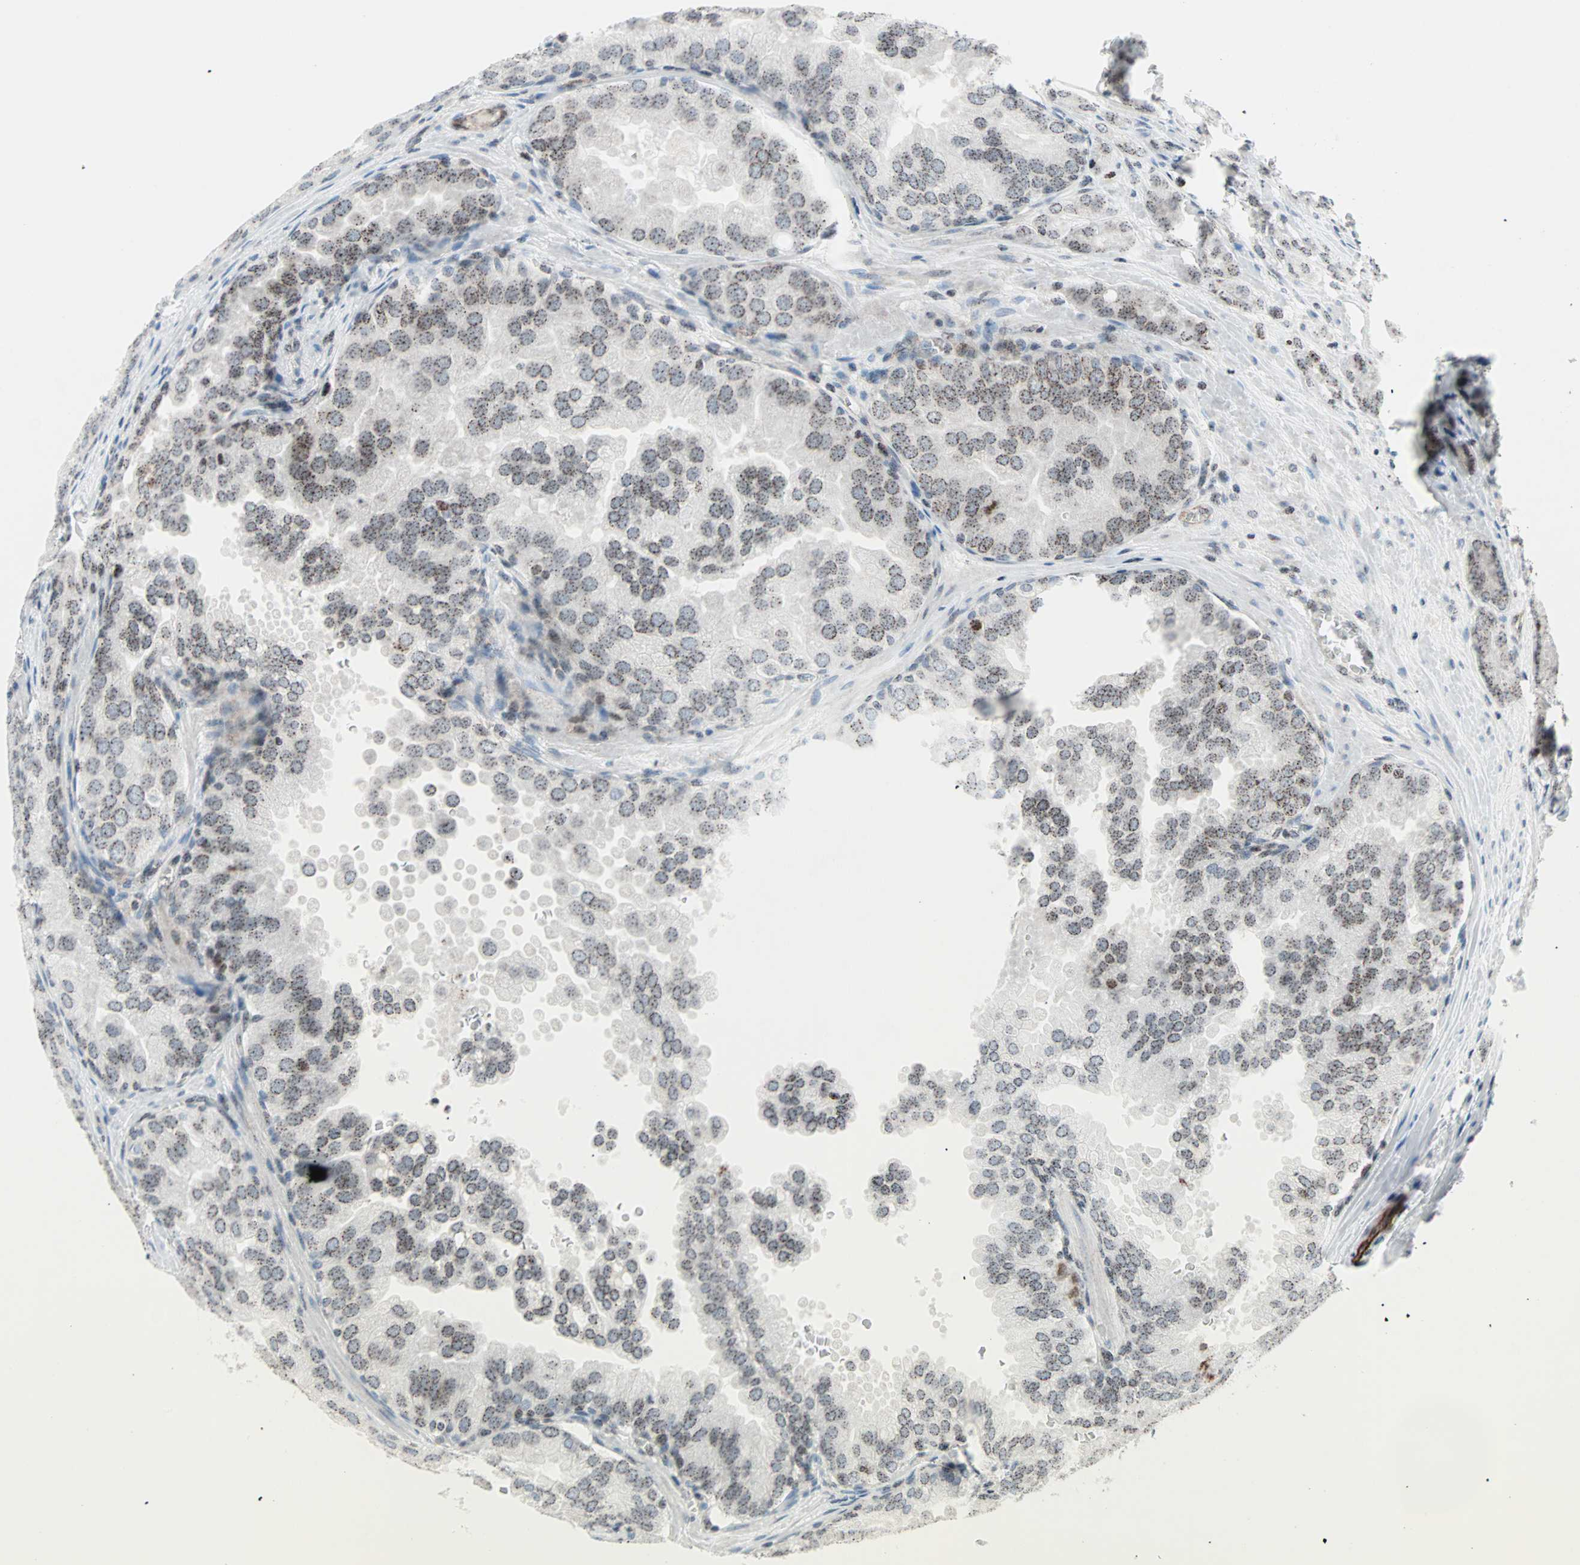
{"staining": {"intensity": "weak", "quantity": ">75%", "location": "nuclear"}, "tissue": "prostate cancer", "cell_type": "Tumor cells", "image_type": "cancer", "snomed": [{"axis": "morphology", "description": "Adenocarcinoma, High grade"}, {"axis": "topography", "description": "Prostate"}], "caption": "Tumor cells show low levels of weak nuclear expression in about >75% of cells in human prostate cancer.", "gene": "CENPA", "patient": {"sex": "male", "age": 64}}